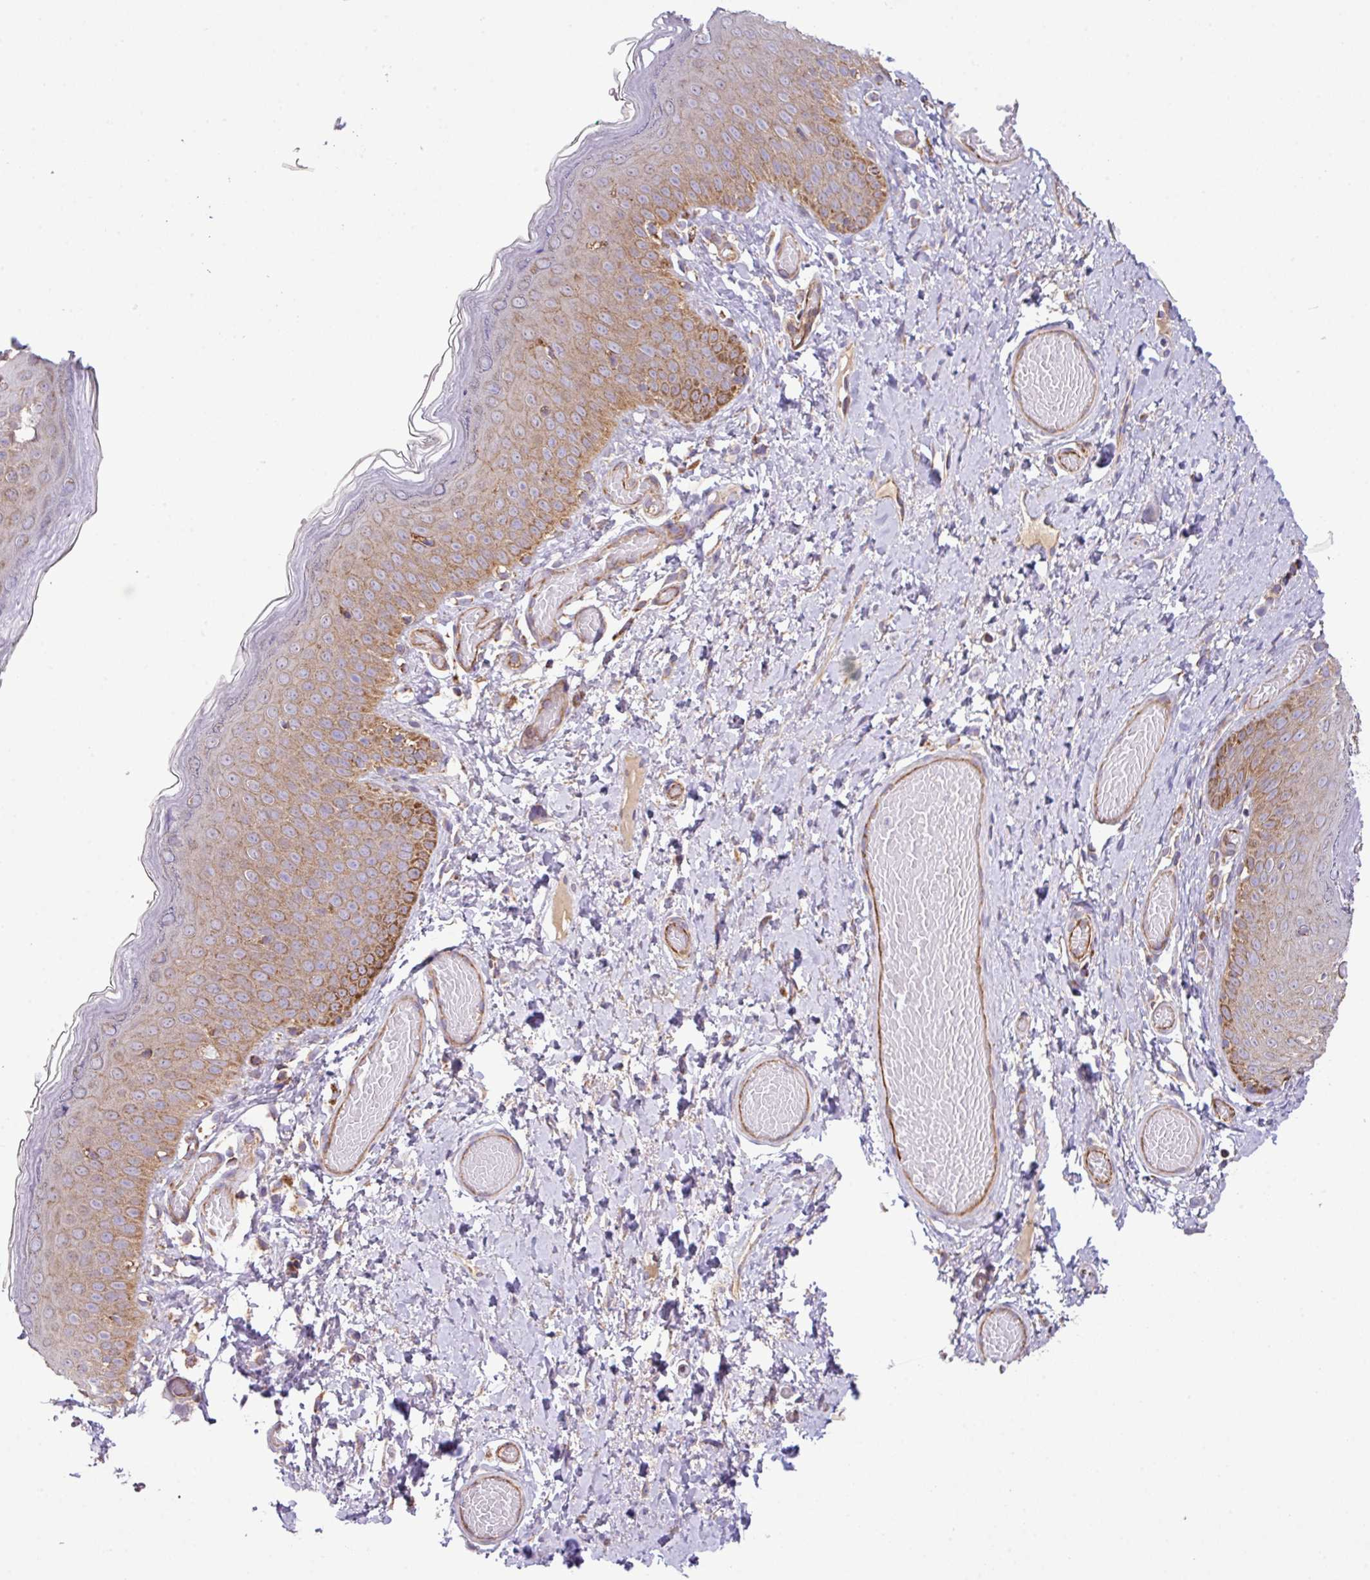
{"staining": {"intensity": "moderate", "quantity": ">75%", "location": "cytoplasmic/membranous"}, "tissue": "skin", "cell_type": "Epidermal cells", "image_type": "normal", "snomed": [{"axis": "morphology", "description": "Normal tissue, NOS"}, {"axis": "topography", "description": "Anal"}], "caption": "Immunohistochemistry of benign human skin displays medium levels of moderate cytoplasmic/membranous staining in approximately >75% of epidermal cells. (Stains: DAB in brown, nuclei in blue, Microscopy: brightfield microscopy at high magnification).", "gene": "LRRC53", "patient": {"sex": "female", "age": 40}}